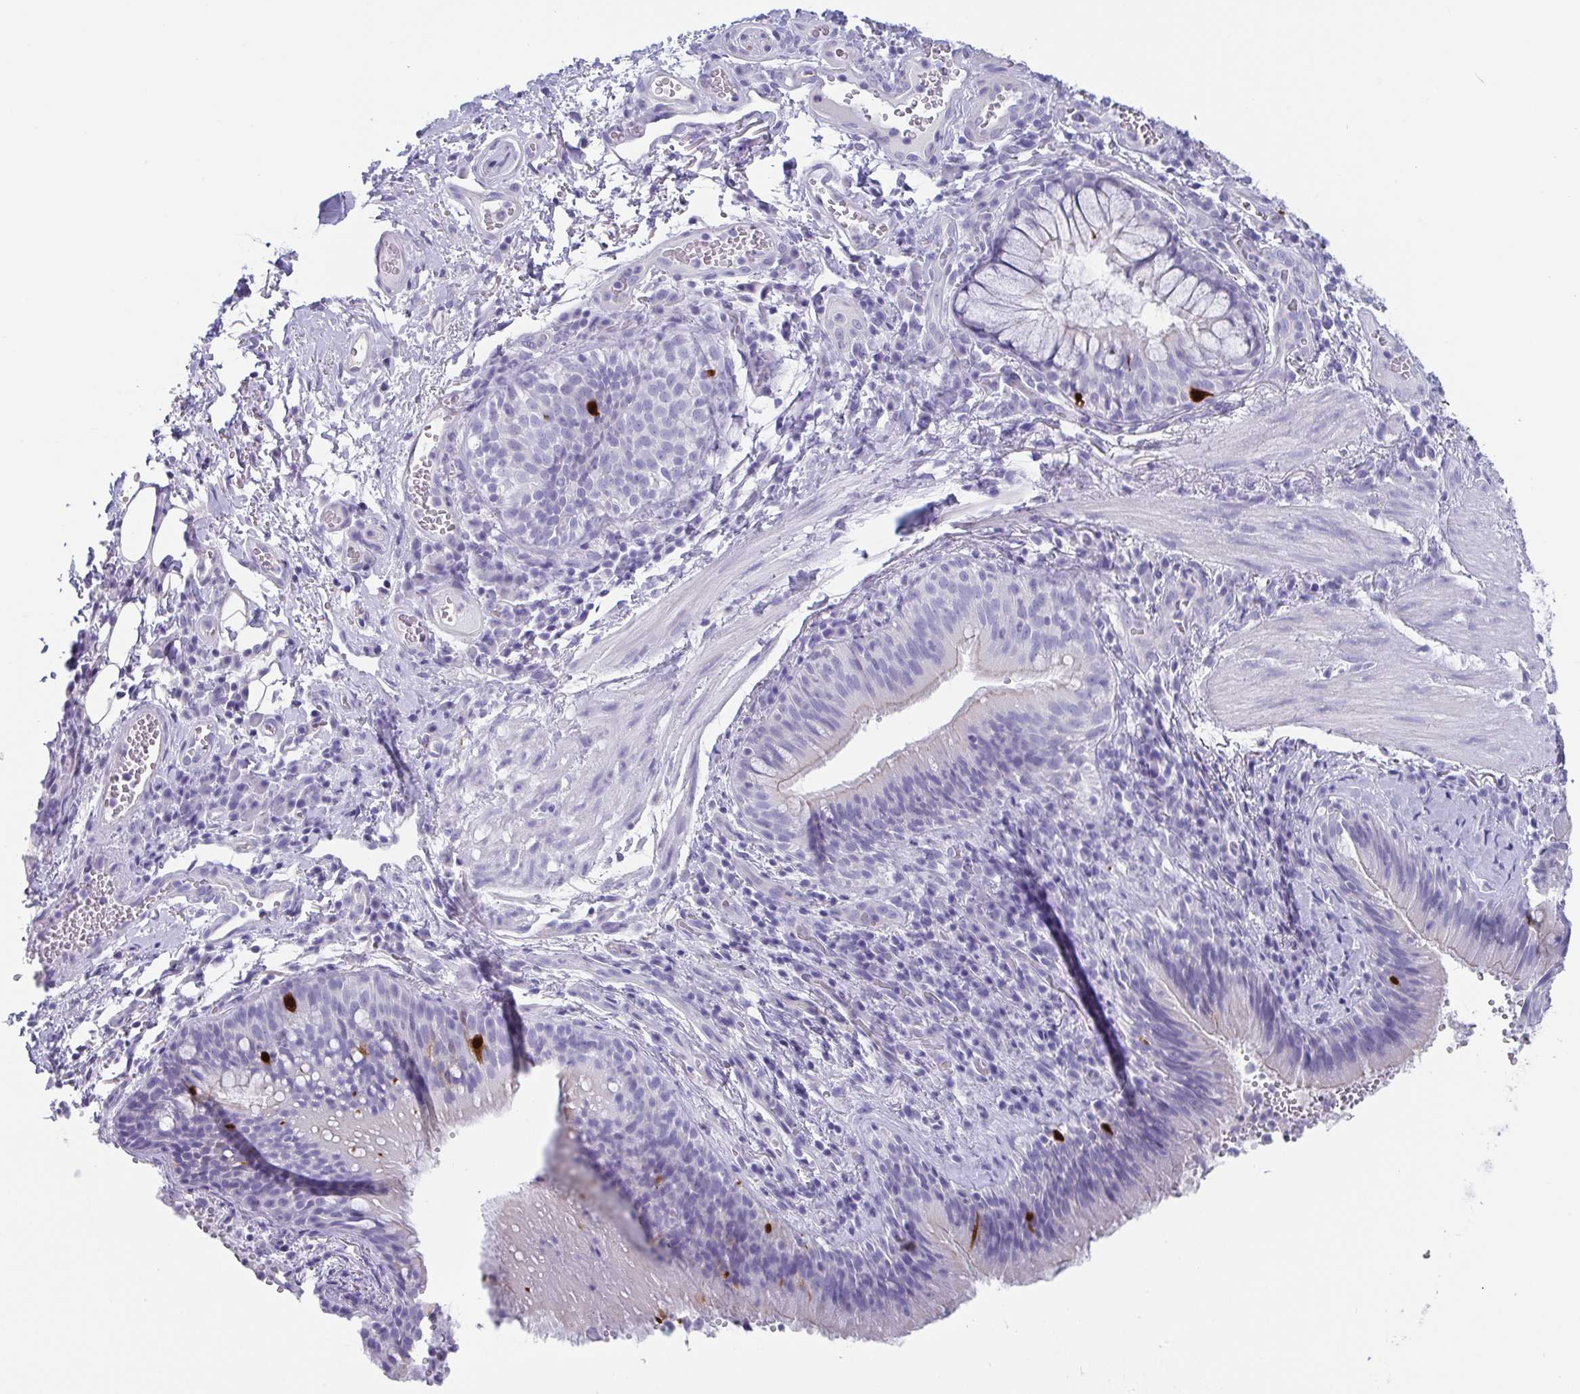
{"staining": {"intensity": "strong", "quantity": "<25%", "location": "cytoplasmic/membranous,nuclear"}, "tissue": "bronchus", "cell_type": "Respiratory epithelial cells", "image_type": "normal", "snomed": [{"axis": "morphology", "description": "Normal tissue, NOS"}, {"axis": "topography", "description": "Lymph node"}, {"axis": "topography", "description": "Bronchus"}], "caption": "Immunohistochemical staining of unremarkable human bronchus demonstrates medium levels of strong cytoplasmic/membranous,nuclear positivity in approximately <25% of respiratory epithelial cells.", "gene": "SCGN", "patient": {"sex": "male", "age": 56}}